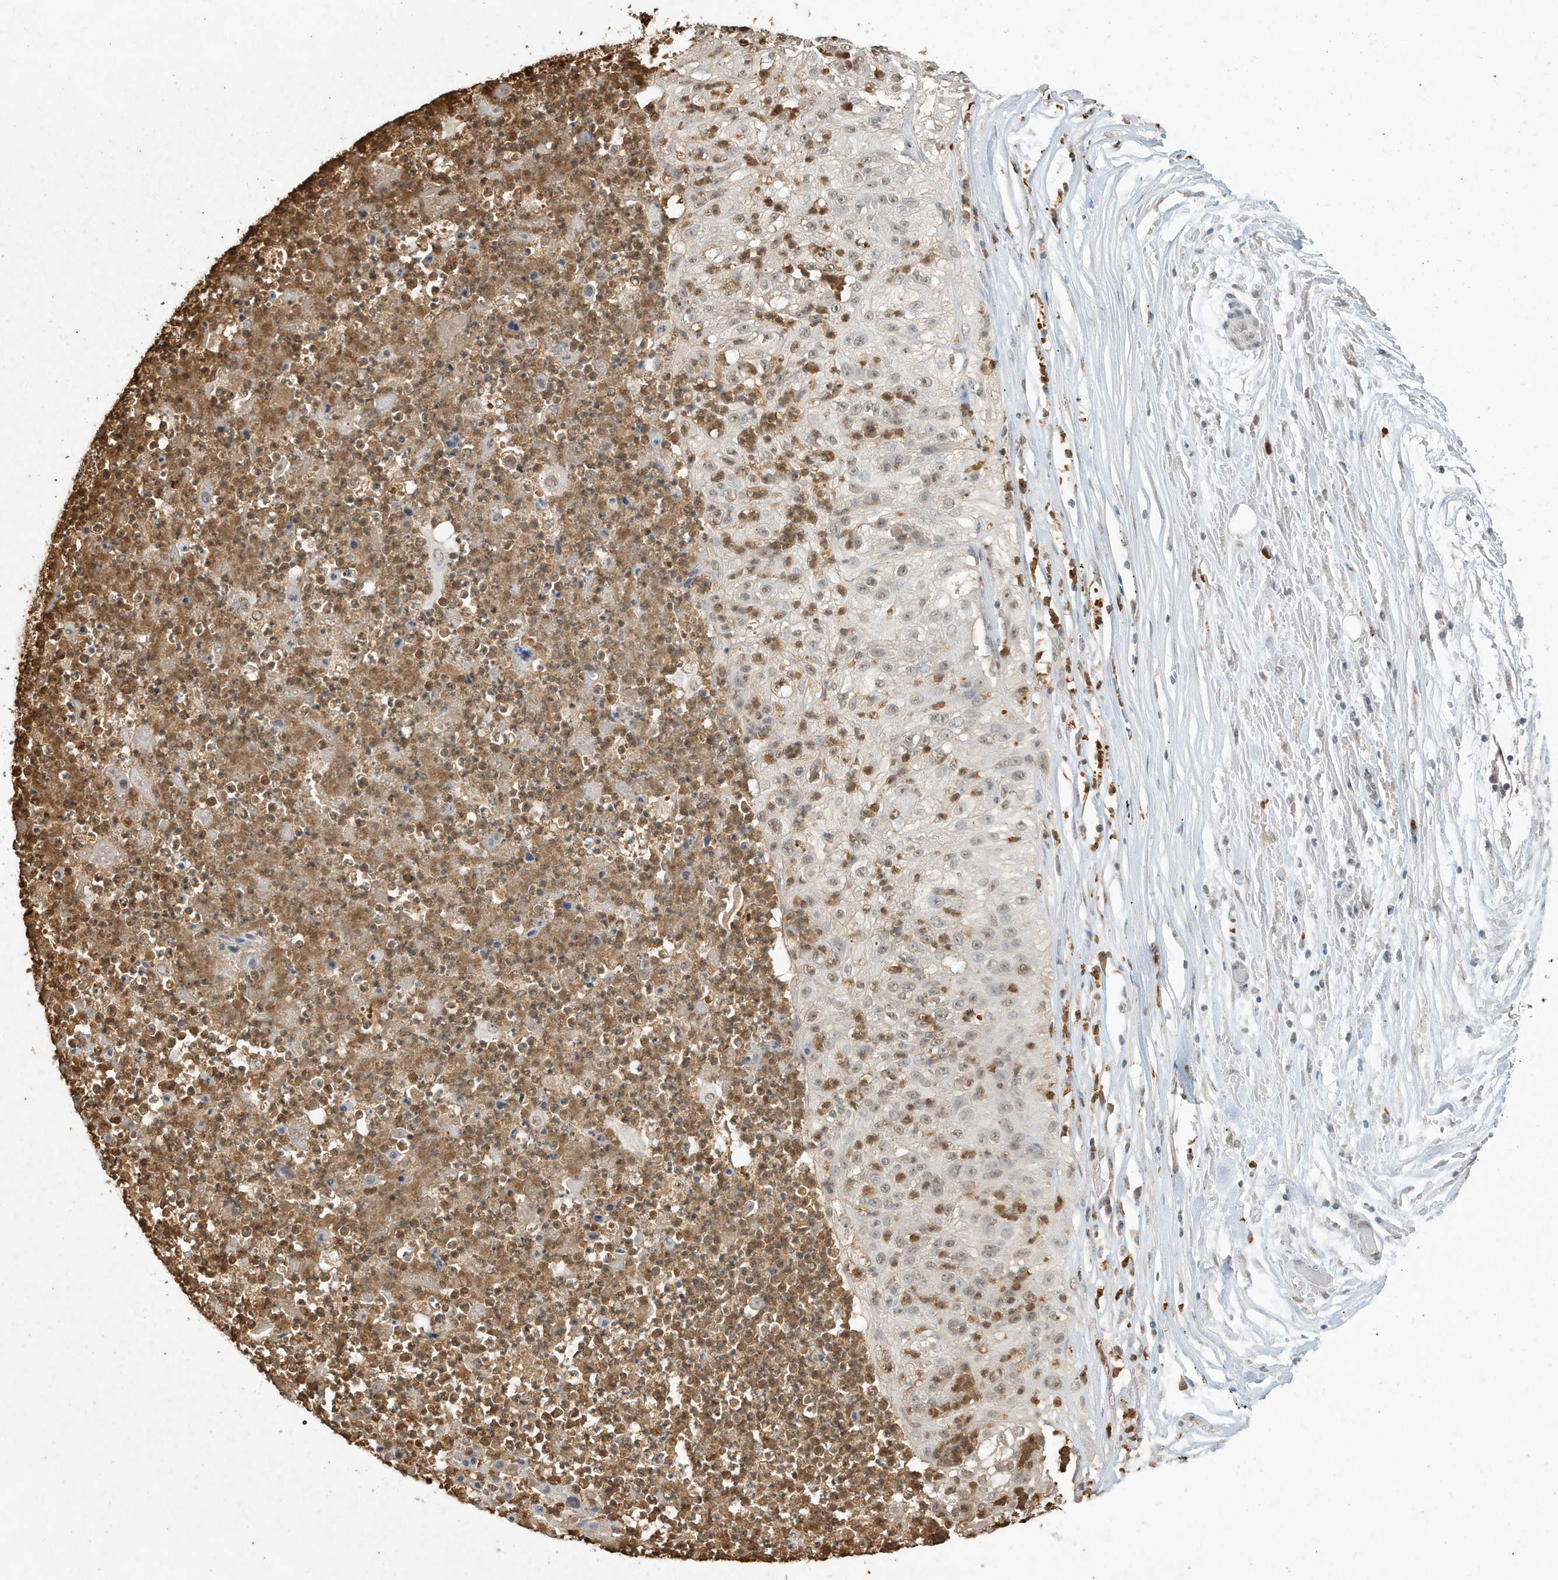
{"staining": {"intensity": "negative", "quantity": "none", "location": "none"}, "tissue": "lung cancer", "cell_type": "Tumor cells", "image_type": "cancer", "snomed": [{"axis": "morphology", "description": "Inflammation, NOS"}, {"axis": "morphology", "description": "Squamous cell carcinoma, NOS"}, {"axis": "topography", "description": "Lymph node"}, {"axis": "topography", "description": "Soft tissue"}, {"axis": "topography", "description": "Lung"}], "caption": "Immunohistochemical staining of squamous cell carcinoma (lung) demonstrates no significant staining in tumor cells.", "gene": "DEFA1", "patient": {"sex": "male", "age": 66}}